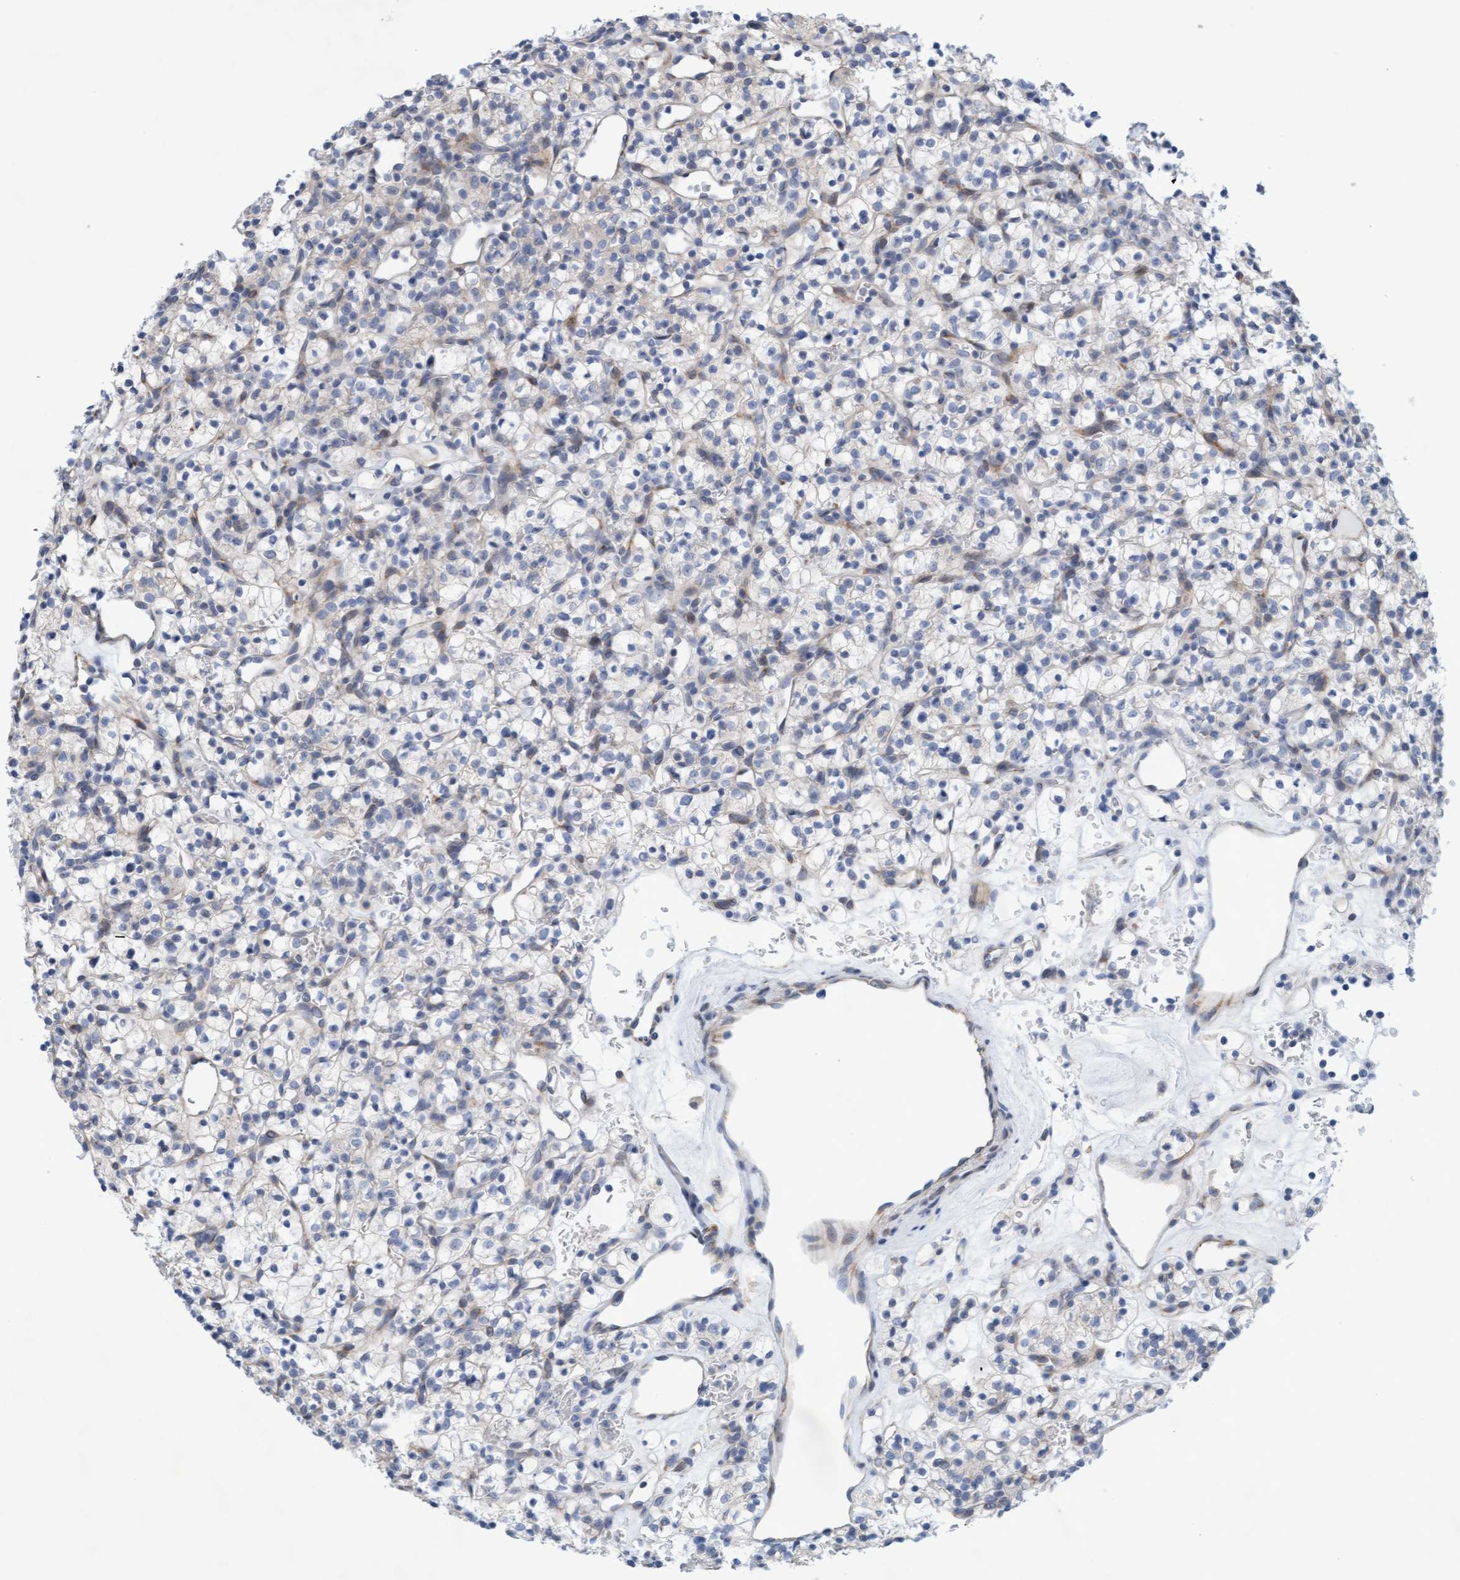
{"staining": {"intensity": "negative", "quantity": "none", "location": "none"}, "tissue": "renal cancer", "cell_type": "Tumor cells", "image_type": "cancer", "snomed": [{"axis": "morphology", "description": "Adenocarcinoma, NOS"}, {"axis": "topography", "description": "Kidney"}], "caption": "Immunohistochemistry histopathology image of neoplastic tissue: renal adenocarcinoma stained with DAB (3,3'-diaminobenzidine) shows no significant protein staining in tumor cells.", "gene": "SLC28A3", "patient": {"sex": "female", "age": 57}}